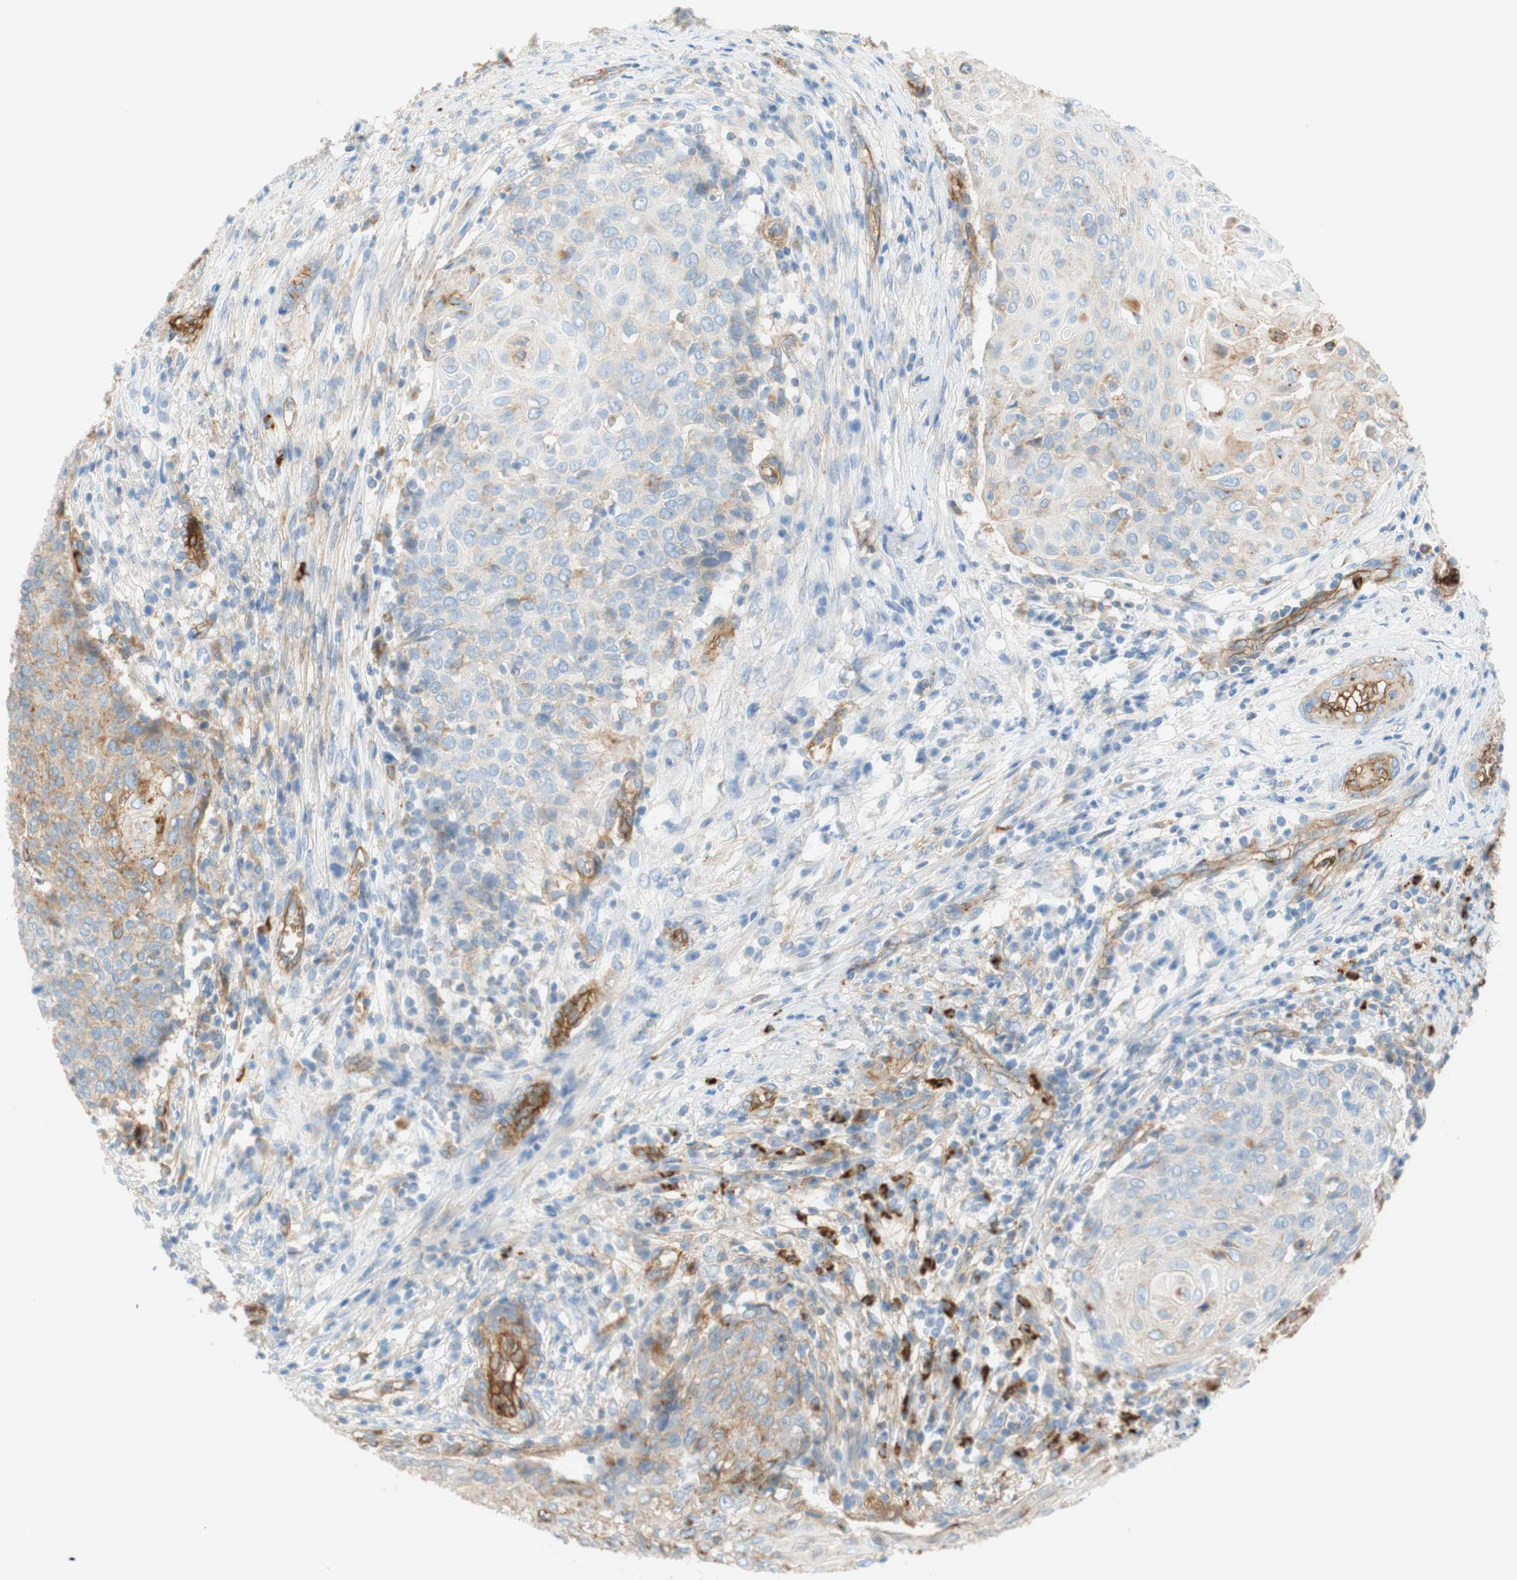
{"staining": {"intensity": "weak", "quantity": "25%-75%", "location": "cytoplasmic/membranous"}, "tissue": "cervical cancer", "cell_type": "Tumor cells", "image_type": "cancer", "snomed": [{"axis": "morphology", "description": "Squamous cell carcinoma, NOS"}, {"axis": "topography", "description": "Cervix"}], "caption": "A high-resolution image shows immunohistochemistry staining of cervical cancer, which displays weak cytoplasmic/membranous staining in approximately 25%-75% of tumor cells.", "gene": "STOM", "patient": {"sex": "female", "age": 39}}